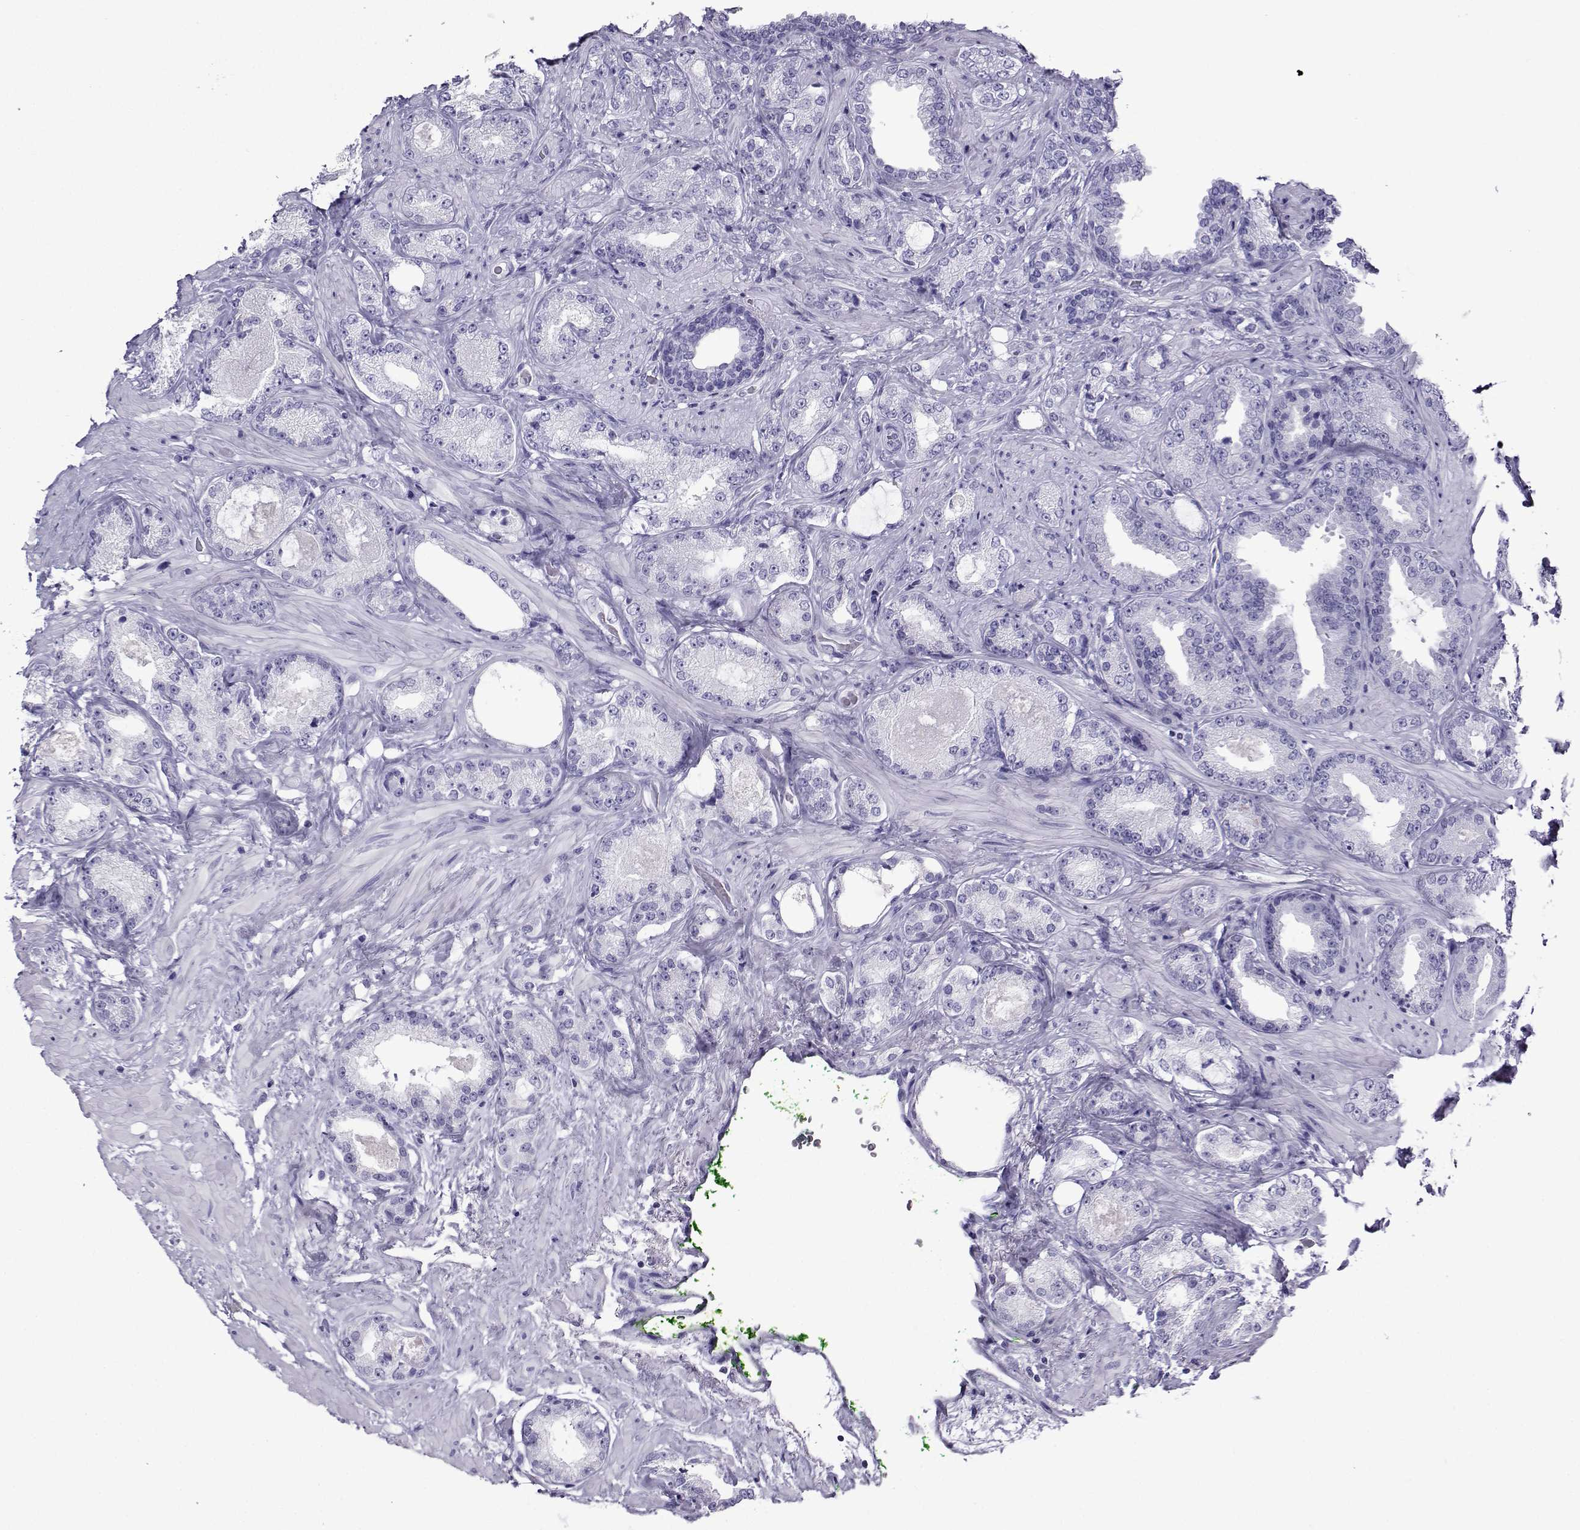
{"staining": {"intensity": "negative", "quantity": "none", "location": "none"}, "tissue": "prostate cancer", "cell_type": "Tumor cells", "image_type": "cancer", "snomed": [{"axis": "morphology", "description": "Adenocarcinoma, Low grade"}, {"axis": "topography", "description": "Prostate"}], "caption": "DAB immunohistochemical staining of human prostate cancer shows no significant expression in tumor cells.", "gene": "CRYBB1", "patient": {"sex": "male", "age": 68}}